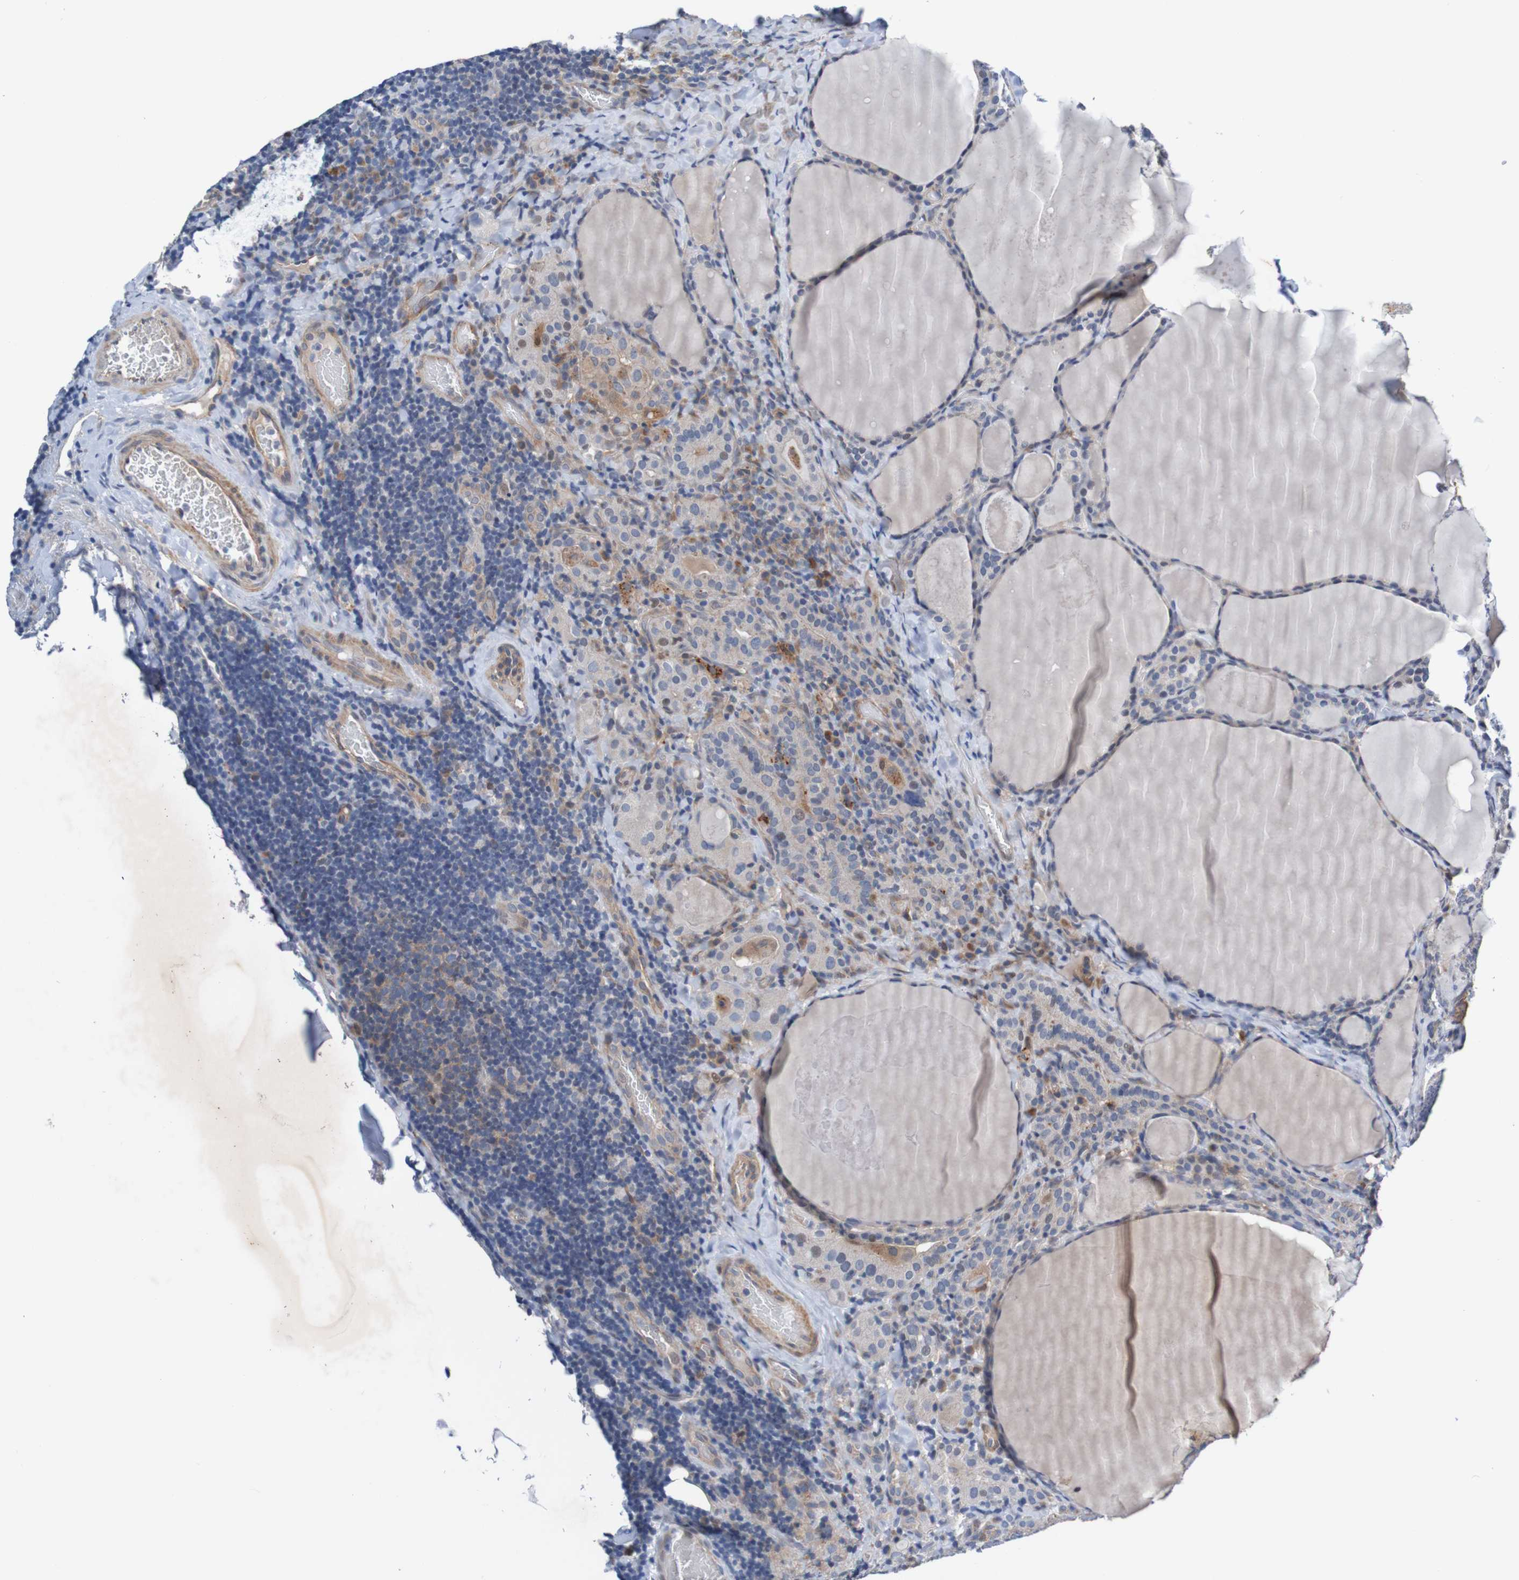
{"staining": {"intensity": "moderate", "quantity": ">75%", "location": "cytoplasmic/membranous"}, "tissue": "thyroid cancer", "cell_type": "Tumor cells", "image_type": "cancer", "snomed": [{"axis": "morphology", "description": "Papillary adenocarcinoma, NOS"}, {"axis": "topography", "description": "Thyroid gland"}], "caption": "Immunohistochemical staining of human thyroid cancer reveals medium levels of moderate cytoplasmic/membranous positivity in about >75% of tumor cells.", "gene": "CPED1", "patient": {"sex": "female", "age": 42}}